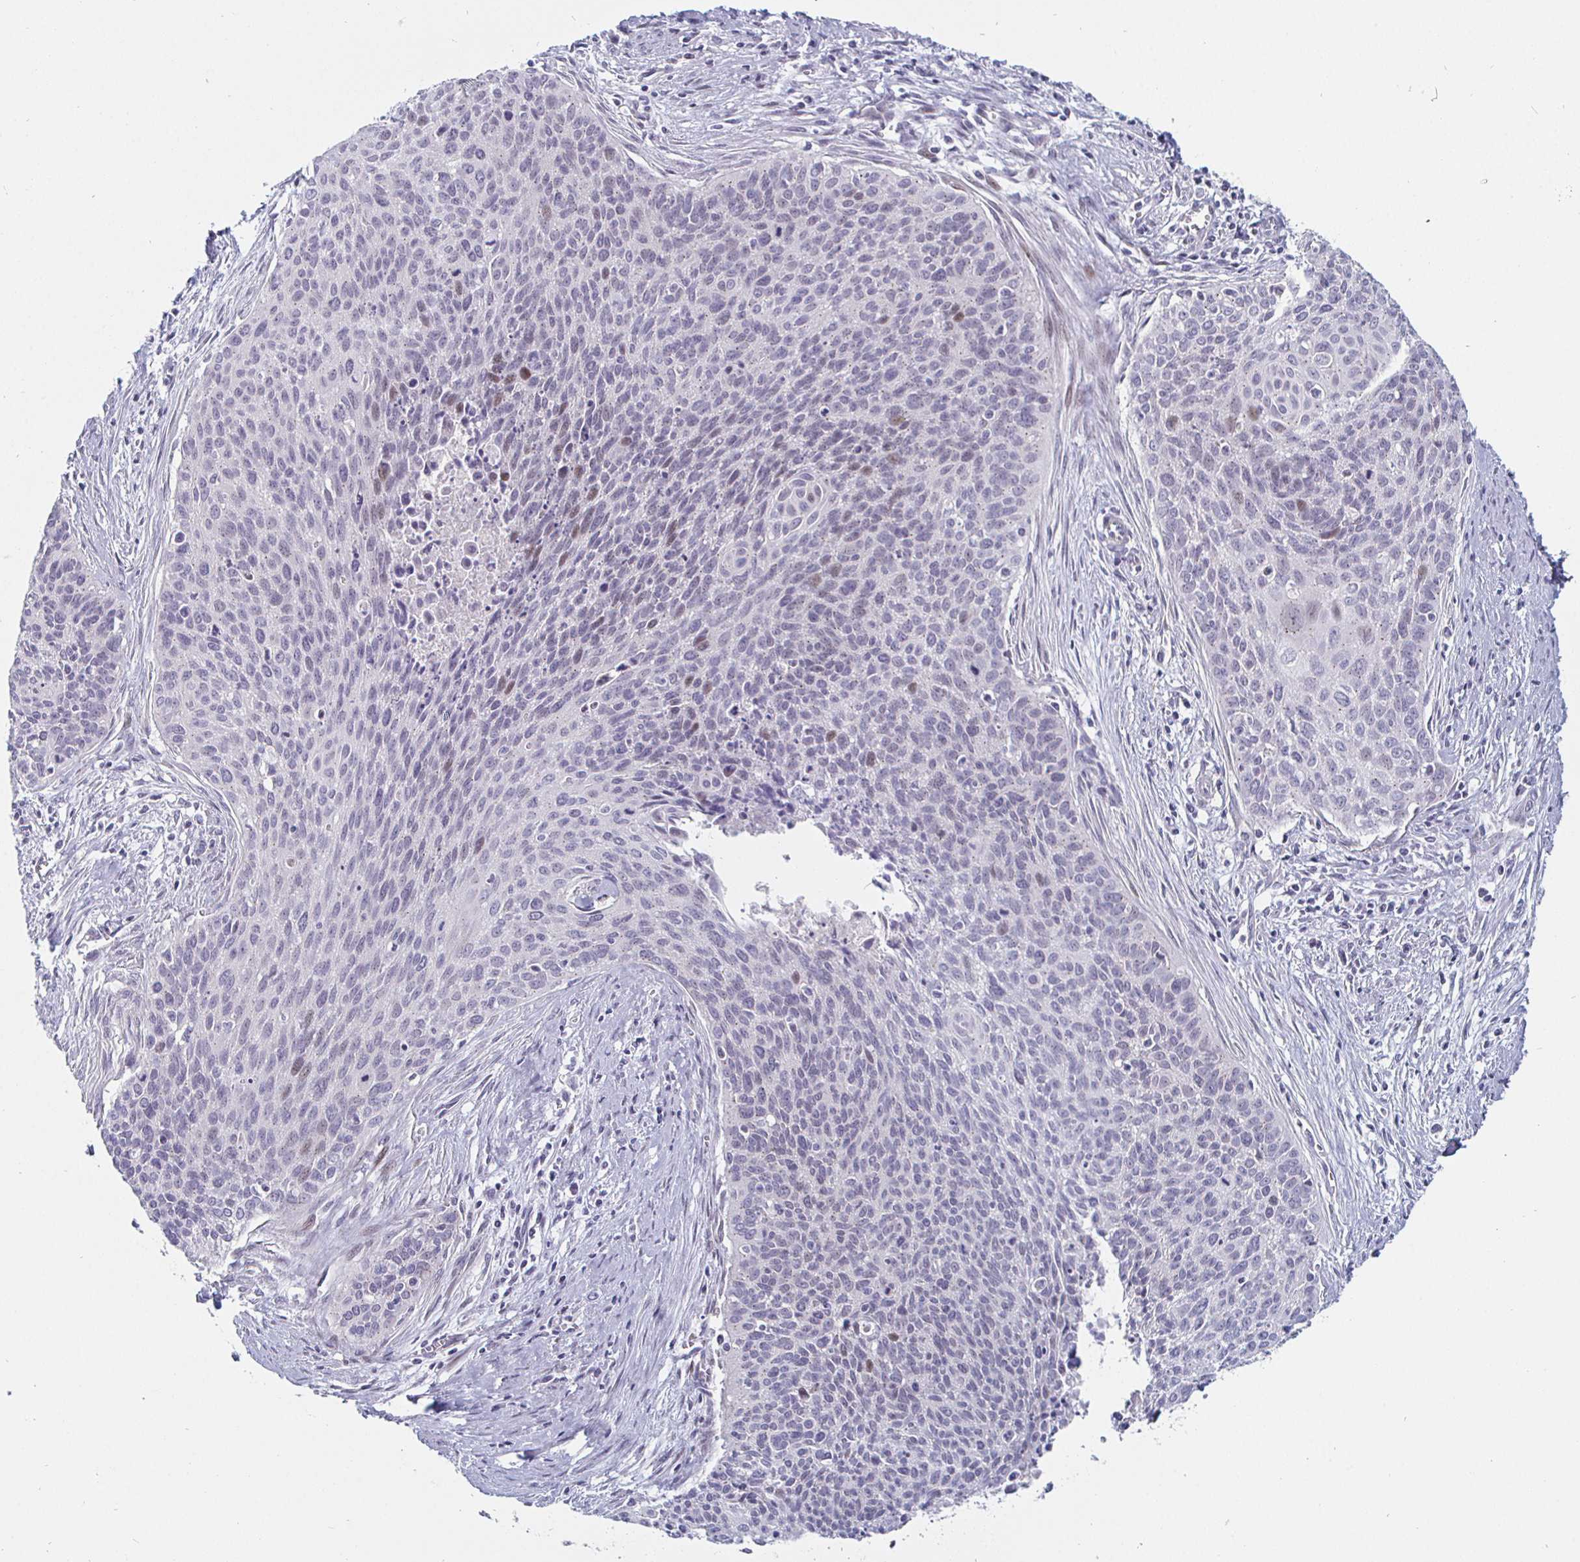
{"staining": {"intensity": "negative", "quantity": "none", "location": "none"}, "tissue": "cervical cancer", "cell_type": "Tumor cells", "image_type": "cancer", "snomed": [{"axis": "morphology", "description": "Squamous cell carcinoma, NOS"}, {"axis": "topography", "description": "Cervix"}], "caption": "Photomicrograph shows no significant protein expression in tumor cells of cervical cancer.", "gene": "DMRTB1", "patient": {"sex": "female", "age": 55}}